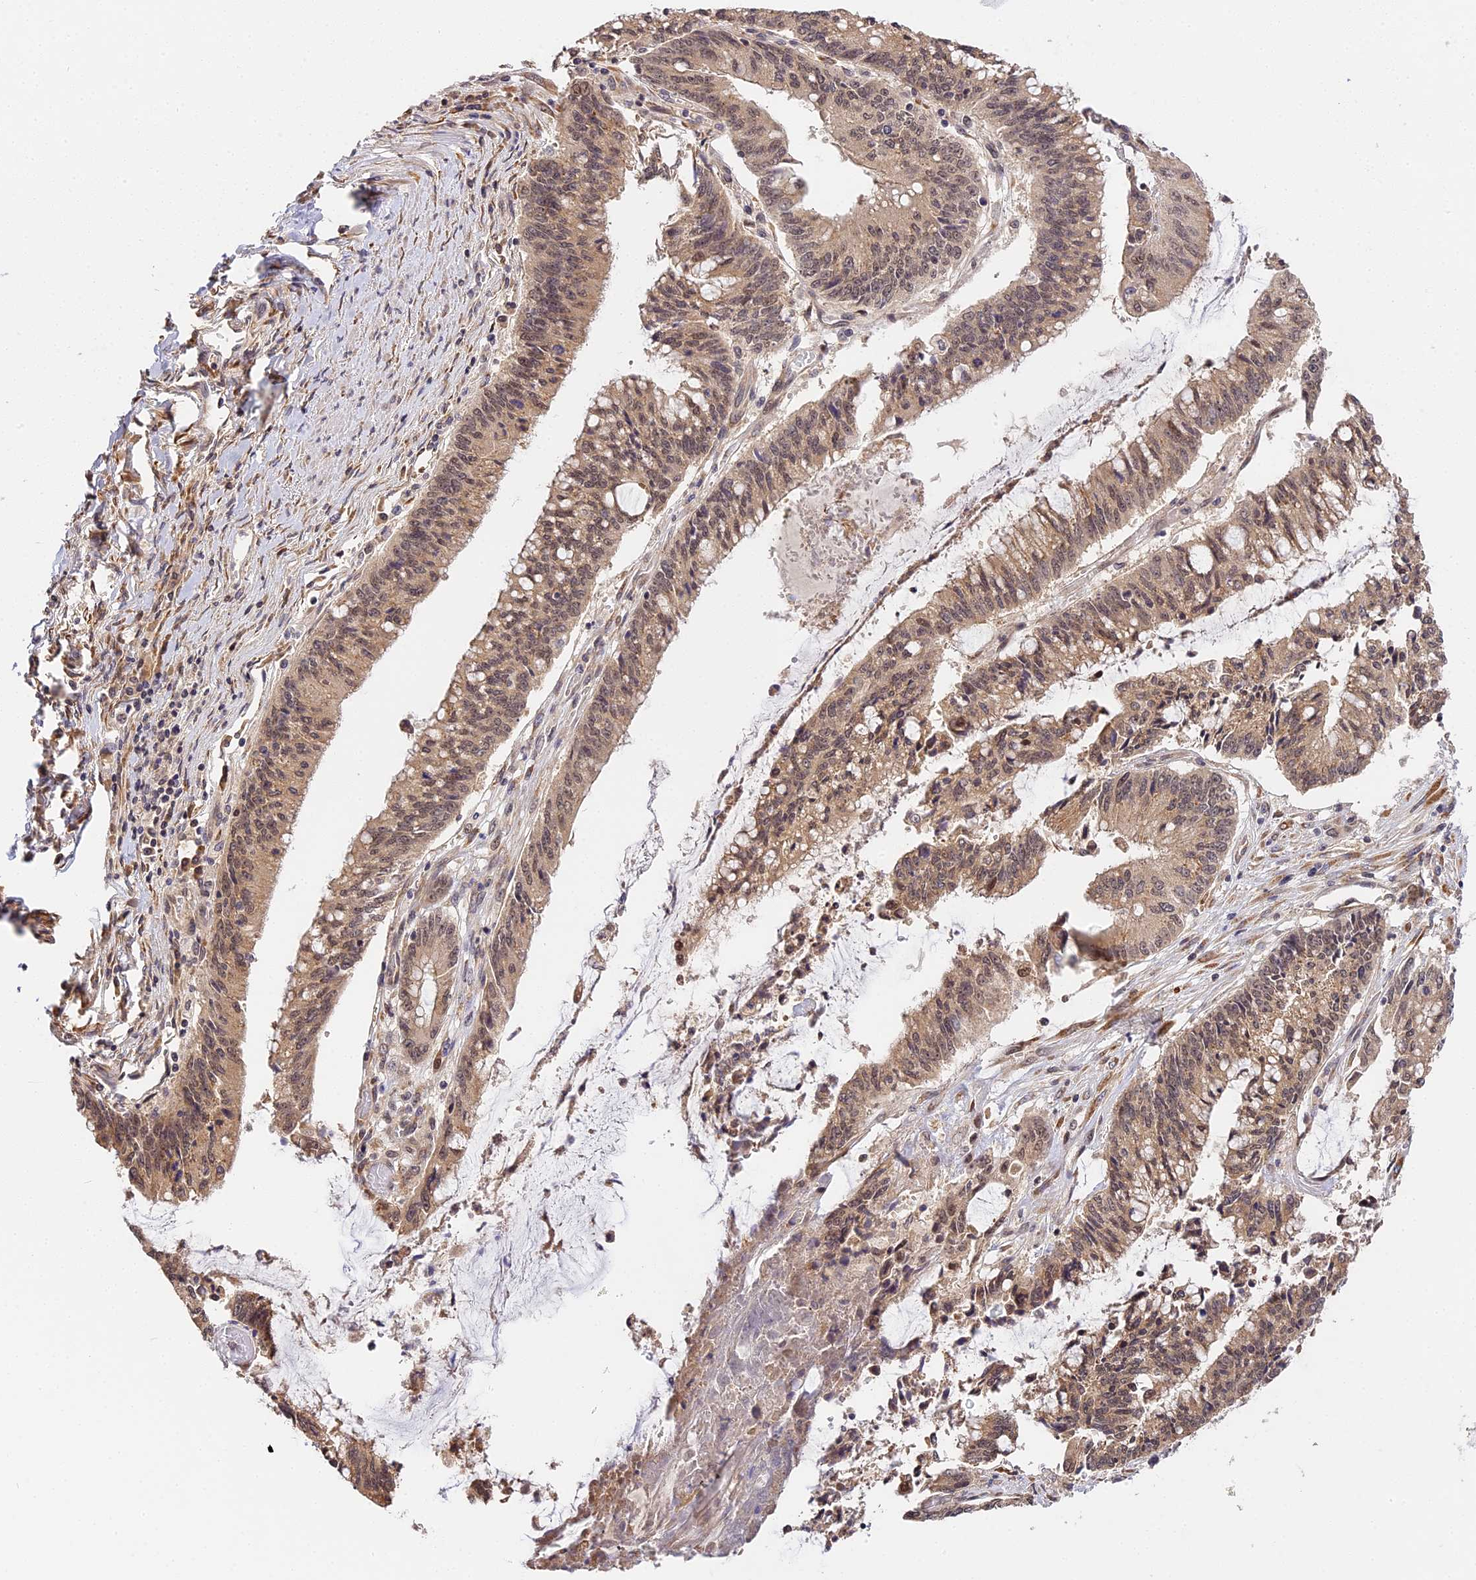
{"staining": {"intensity": "weak", "quantity": ">75%", "location": "cytoplasmic/membranous"}, "tissue": "pancreatic cancer", "cell_type": "Tumor cells", "image_type": "cancer", "snomed": [{"axis": "morphology", "description": "Adenocarcinoma, NOS"}, {"axis": "topography", "description": "Pancreas"}], "caption": "Immunohistochemical staining of human pancreatic adenocarcinoma exhibits low levels of weak cytoplasmic/membranous protein expression in about >75% of tumor cells.", "gene": "IMPACT", "patient": {"sex": "female", "age": 50}}